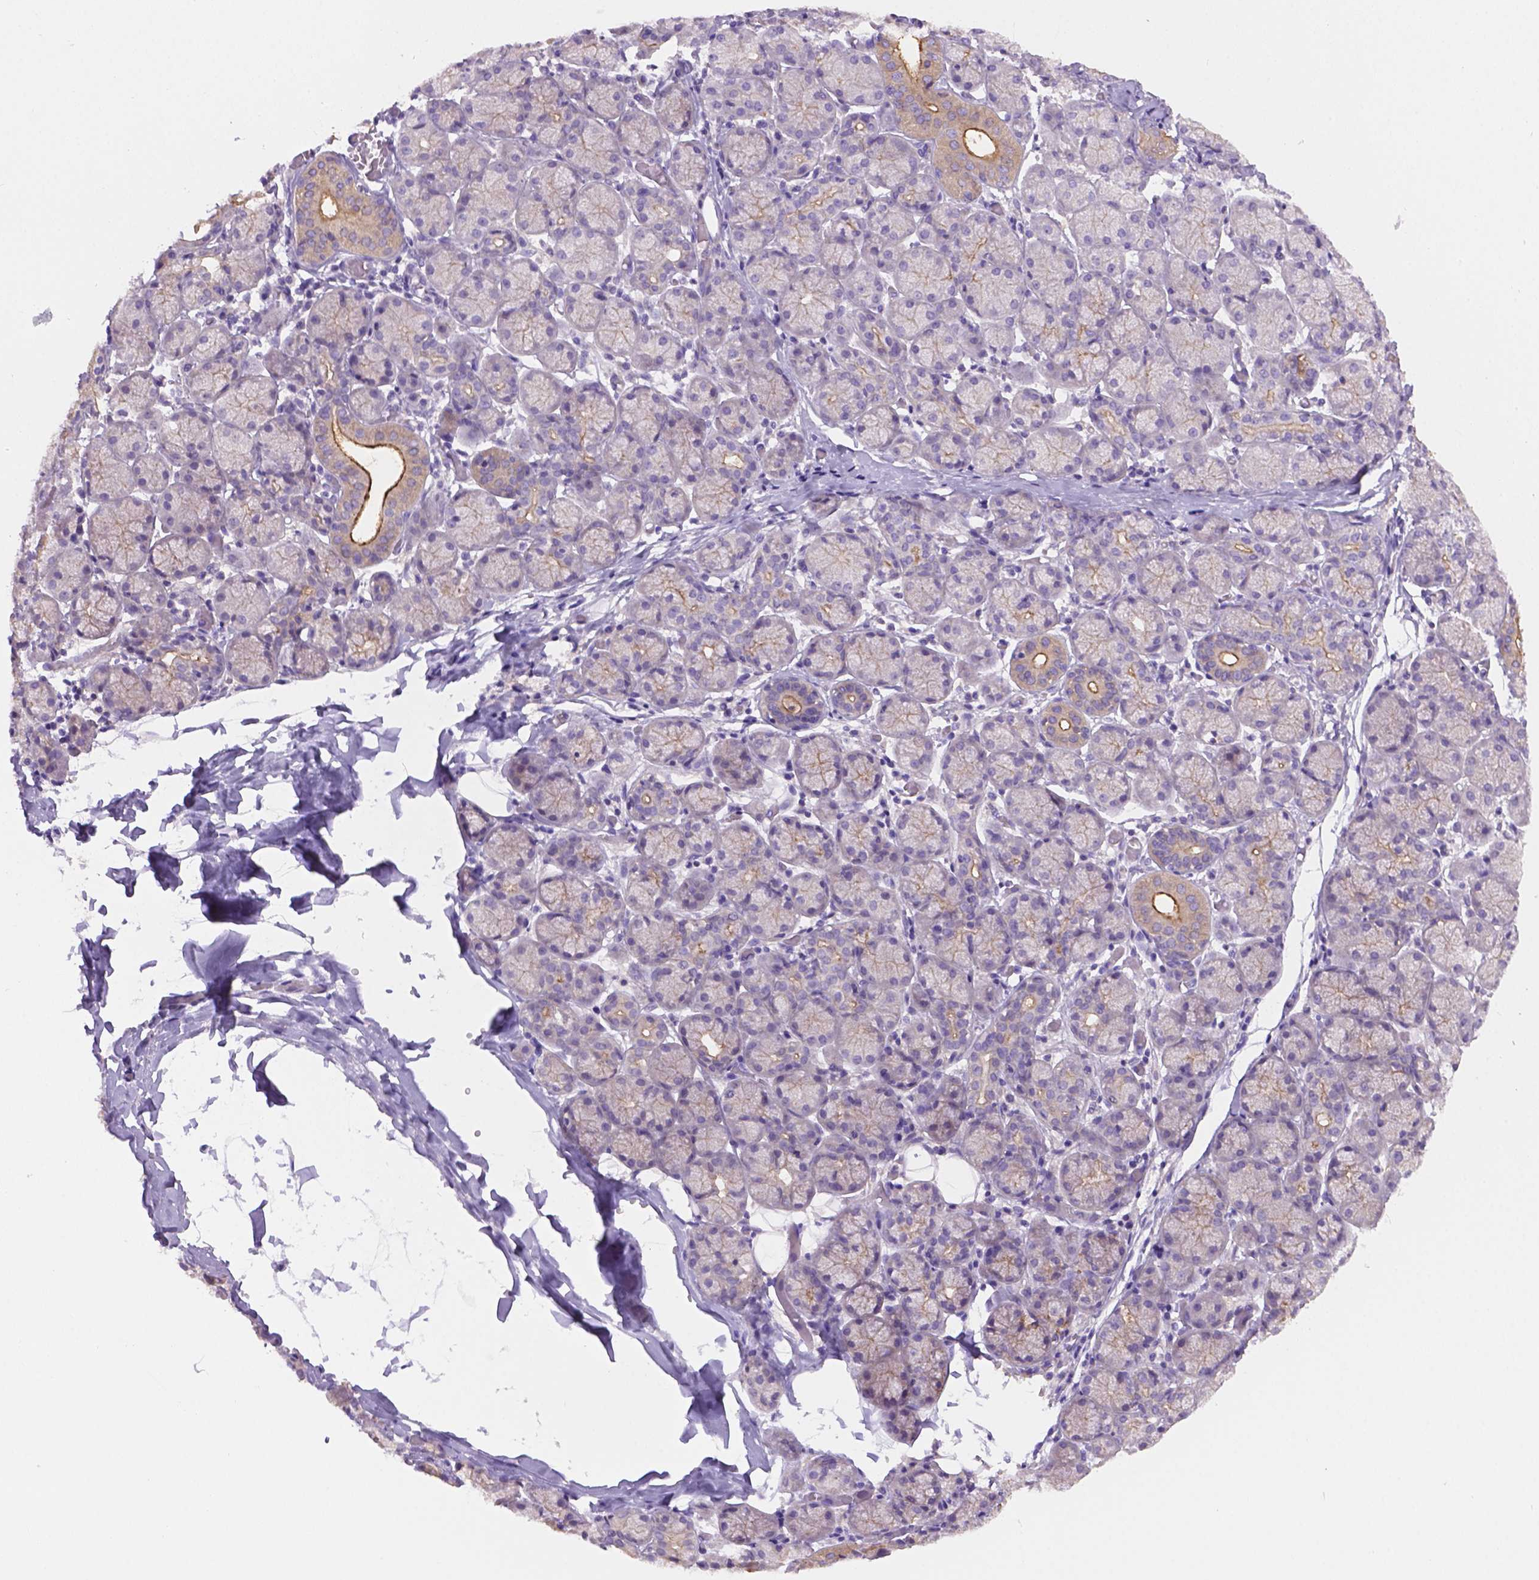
{"staining": {"intensity": "moderate", "quantity": "<25%", "location": "cytoplasmic/membranous"}, "tissue": "salivary gland", "cell_type": "Glandular cells", "image_type": "normal", "snomed": [{"axis": "morphology", "description": "Normal tissue, NOS"}, {"axis": "topography", "description": "Salivary gland"}, {"axis": "topography", "description": "Peripheral nerve tissue"}], "caption": "An immunohistochemistry micrograph of benign tissue is shown. Protein staining in brown labels moderate cytoplasmic/membranous positivity in salivary gland within glandular cells.", "gene": "CDH7", "patient": {"sex": "female", "age": 24}}